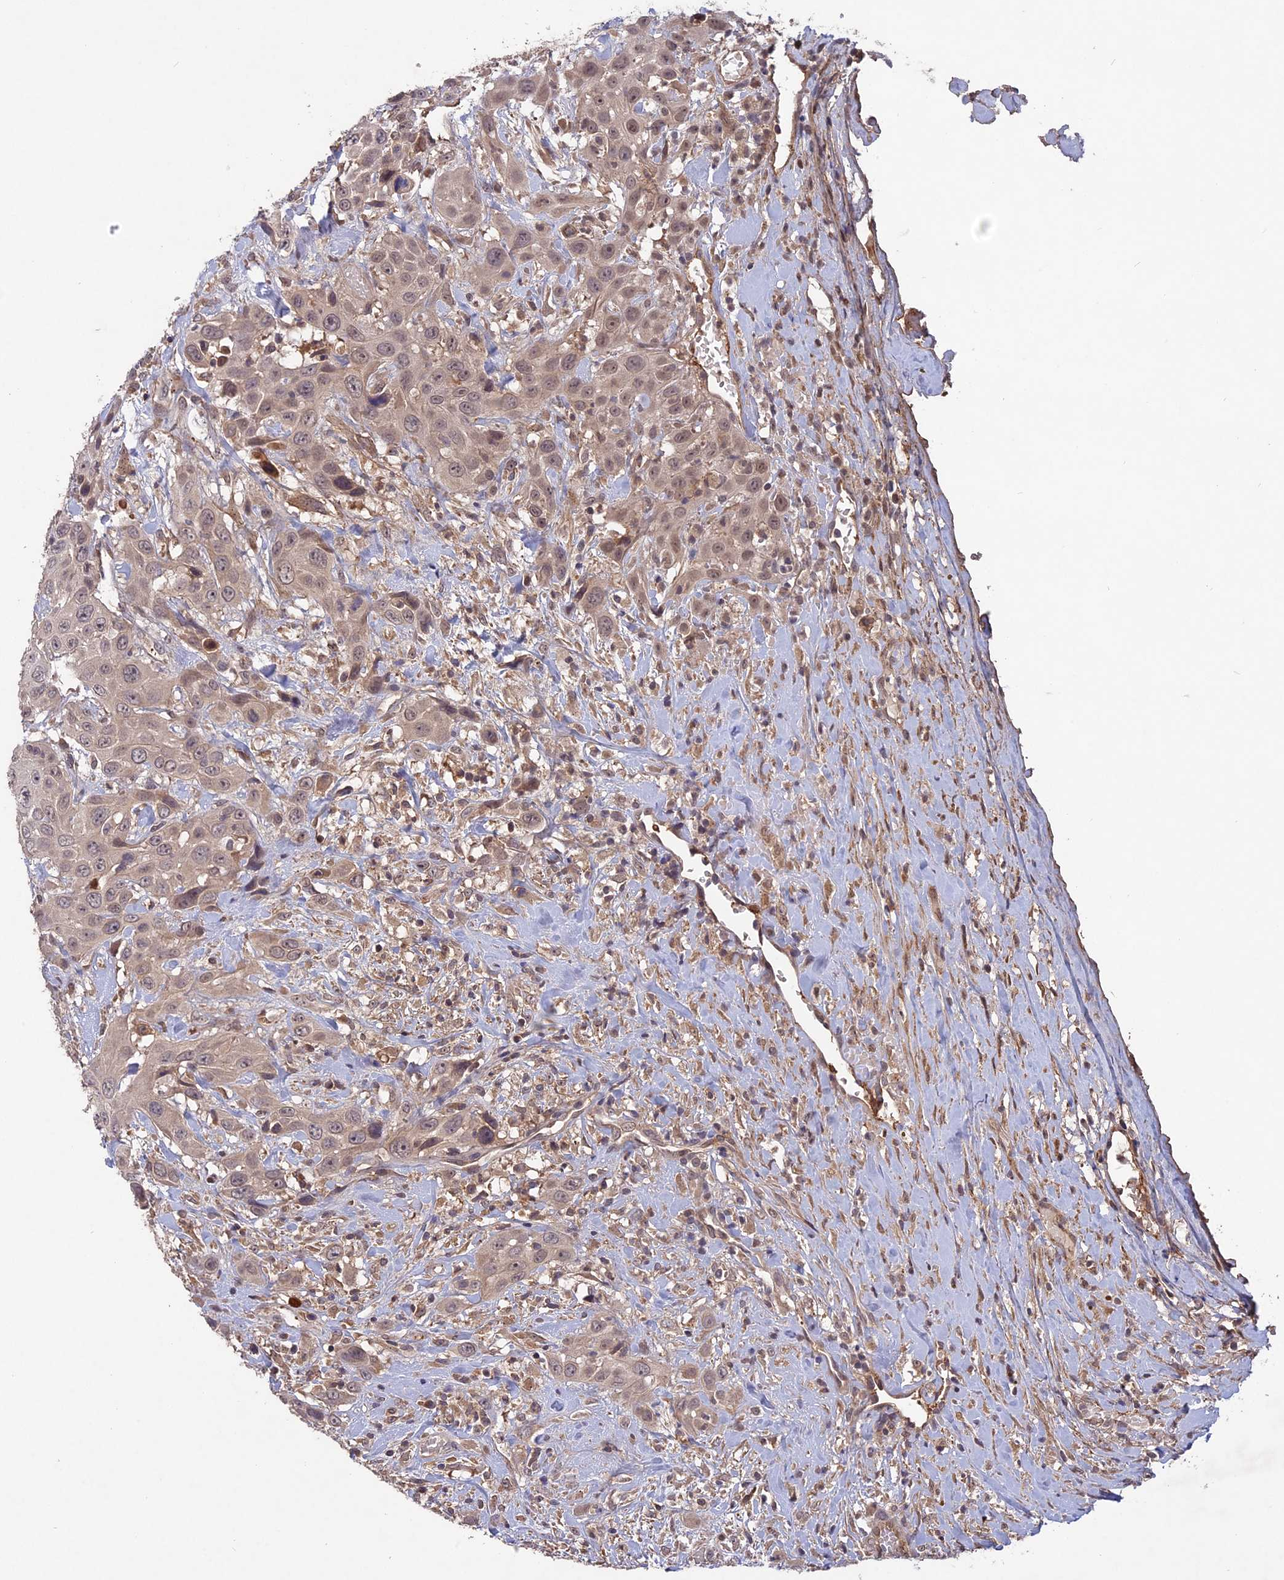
{"staining": {"intensity": "negative", "quantity": "none", "location": "none"}, "tissue": "head and neck cancer", "cell_type": "Tumor cells", "image_type": "cancer", "snomed": [{"axis": "morphology", "description": "Squamous cell carcinoma, NOS"}, {"axis": "topography", "description": "Head-Neck"}], "caption": "Photomicrograph shows no protein staining in tumor cells of head and neck cancer tissue.", "gene": "ADO", "patient": {"sex": "male", "age": 81}}